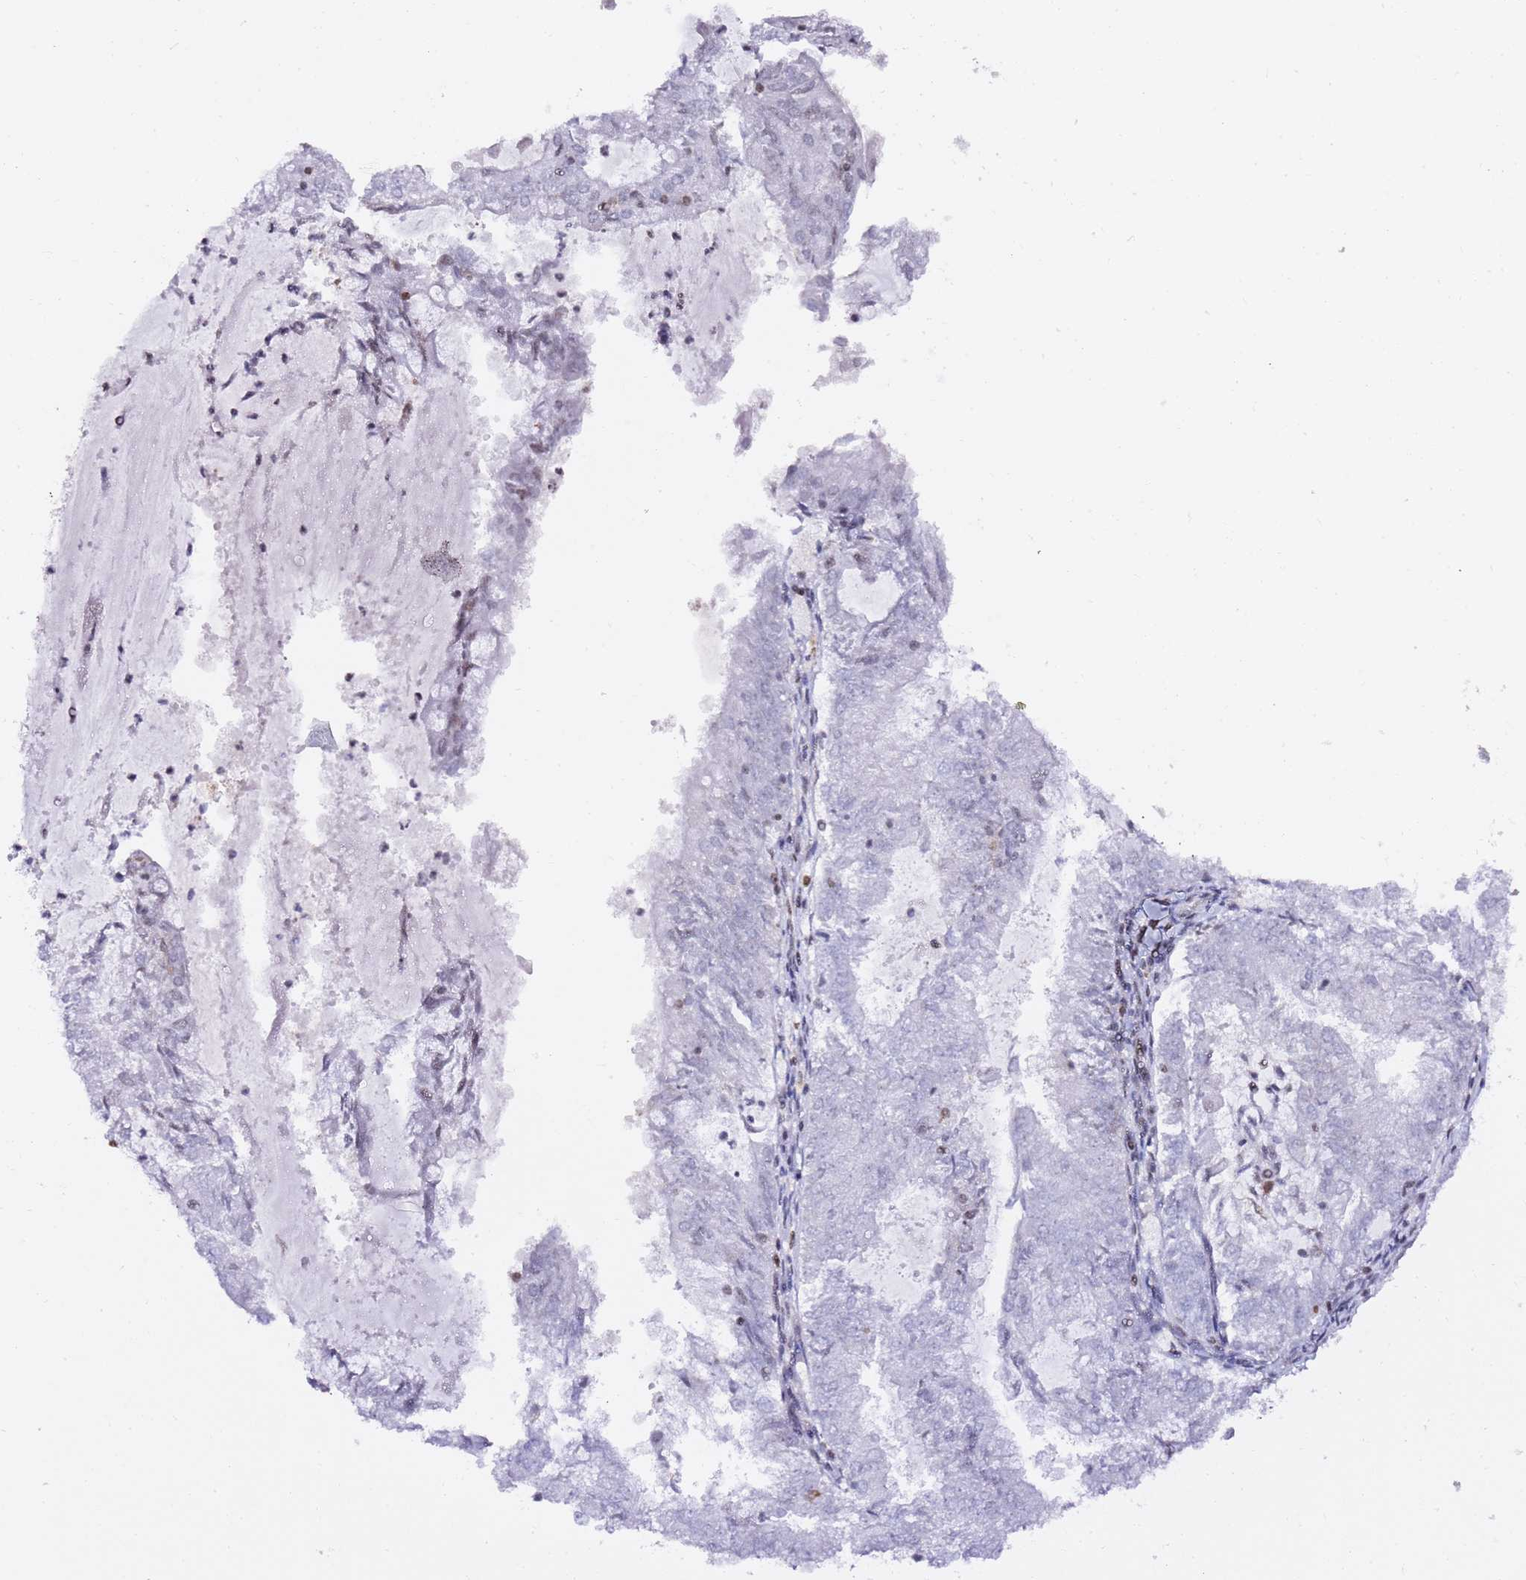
{"staining": {"intensity": "negative", "quantity": "none", "location": "none"}, "tissue": "endometrial cancer", "cell_type": "Tumor cells", "image_type": "cancer", "snomed": [{"axis": "morphology", "description": "Adenocarcinoma, NOS"}, {"axis": "topography", "description": "Endometrium"}], "caption": "Protein analysis of adenocarcinoma (endometrial) displays no significant staining in tumor cells.", "gene": "GBP2", "patient": {"sex": "female", "age": 57}}